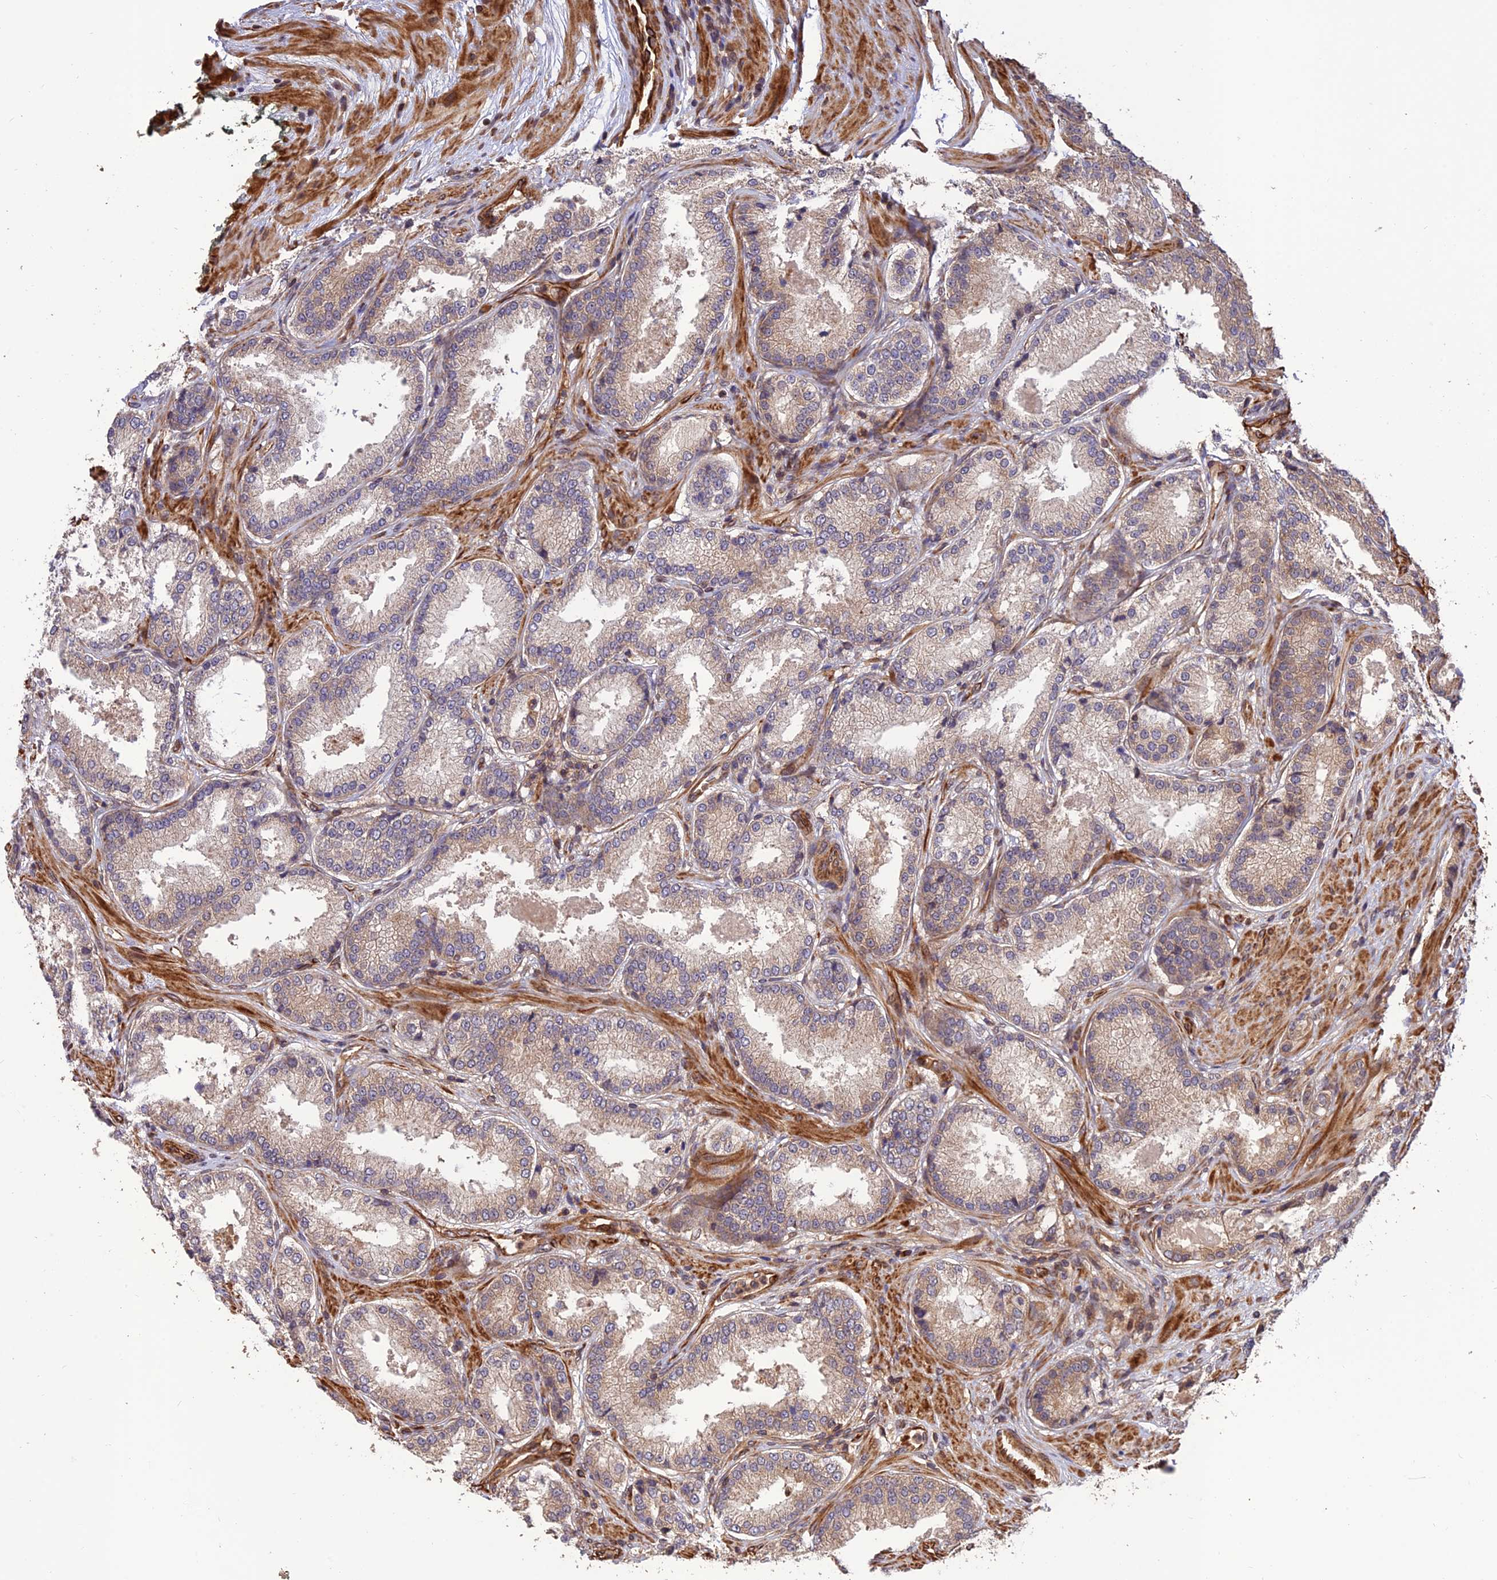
{"staining": {"intensity": "weak", "quantity": "25%-75%", "location": "cytoplasmic/membranous"}, "tissue": "prostate cancer", "cell_type": "Tumor cells", "image_type": "cancer", "snomed": [{"axis": "morphology", "description": "Adenocarcinoma, Low grade"}, {"axis": "topography", "description": "Prostate"}], "caption": "Weak cytoplasmic/membranous staining for a protein is seen in approximately 25%-75% of tumor cells of prostate cancer (adenocarcinoma (low-grade)) using immunohistochemistry.", "gene": "CREBL2", "patient": {"sex": "male", "age": 59}}